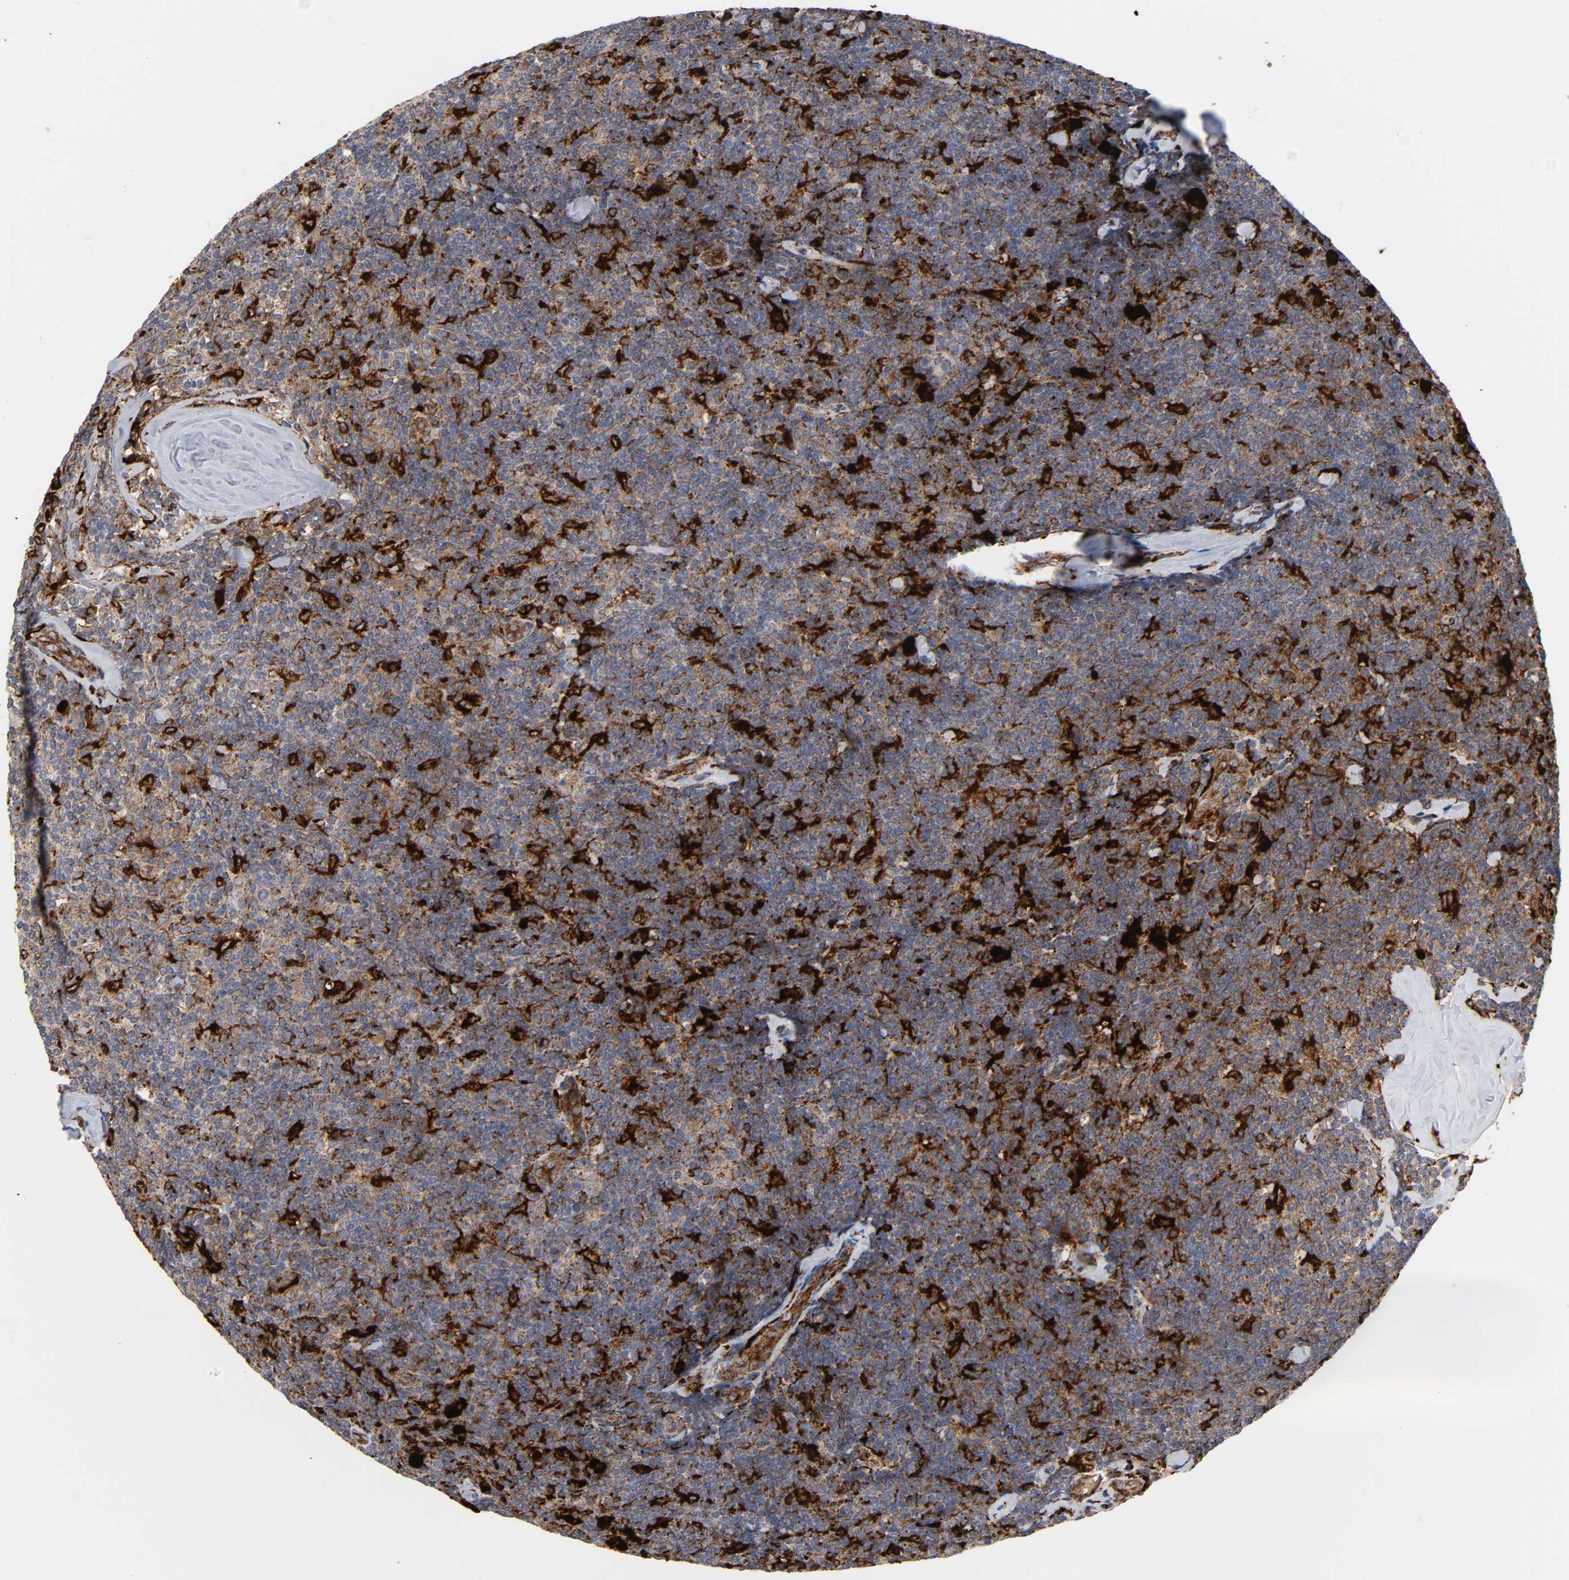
{"staining": {"intensity": "strong", "quantity": "25%-75%", "location": "cytoplasmic/membranous"}, "tissue": "lymphoma", "cell_type": "Tumor cells", "image_type": "cancer", "snomed": [{"axis": "morphology", "description": "Malignant lymphoma, non-Hodgkin's type, Low grade"}, {"axis": "topography", "description": "Lymph node"}], "caption": "A micrograph of low-grade malignant lymphoma, non-Hodgkin's type stained for a protein demonstrates strong cytoplasmic/membranous brown staining in tumor cells. (brown staining indicates protein expression, while blue staining denotes nuclei).", "gene": "PSAP", "patient": {"sex": "female", "age": 56}}